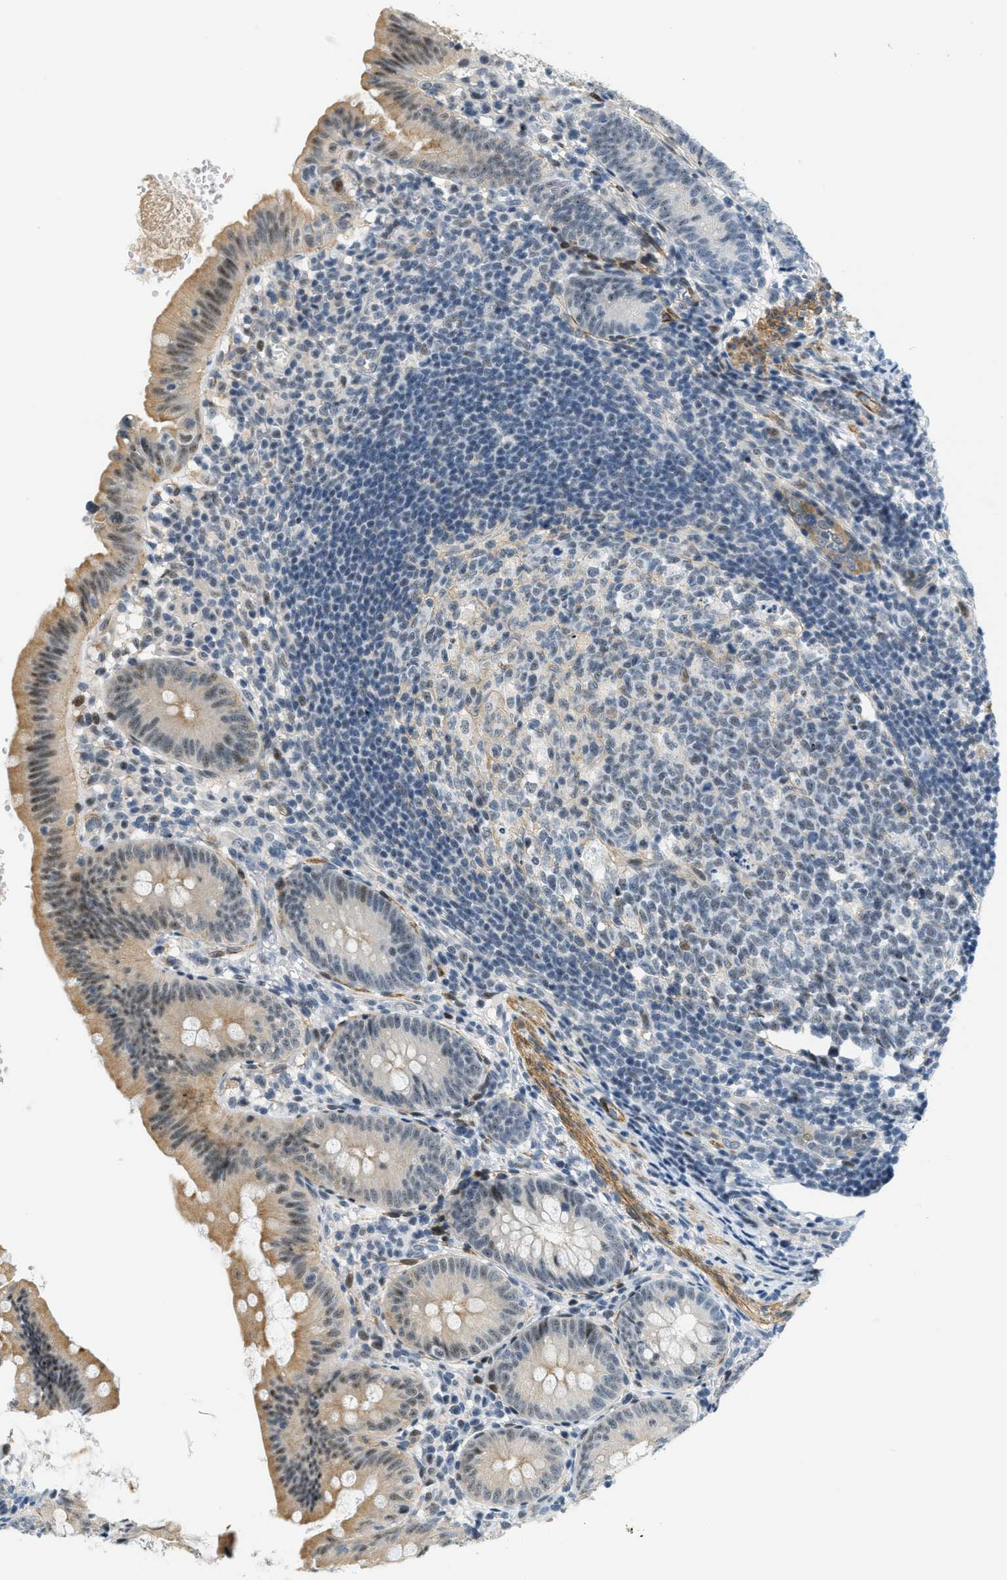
{"staining": {"intensity": "moderate", "quantity": "25%-75%", "location": "cytoplasmic/membranous,nuclear"}, "tissue": "appendix", "cell_type": "Glandular cells", "image_type": "normal", "snomed": [{"axis": "morphology", "description": "Normal tissue, NOS"}, {"axis": "topography", "description": "Appendix"}], "caption": "Appendix stained for a protein demonstrates moderate cytoplasmic/membranous,nuclear positivity in glandular cells.", "gene": "ZDHHC23", "patient": {"sex": "male", "age": 1}}